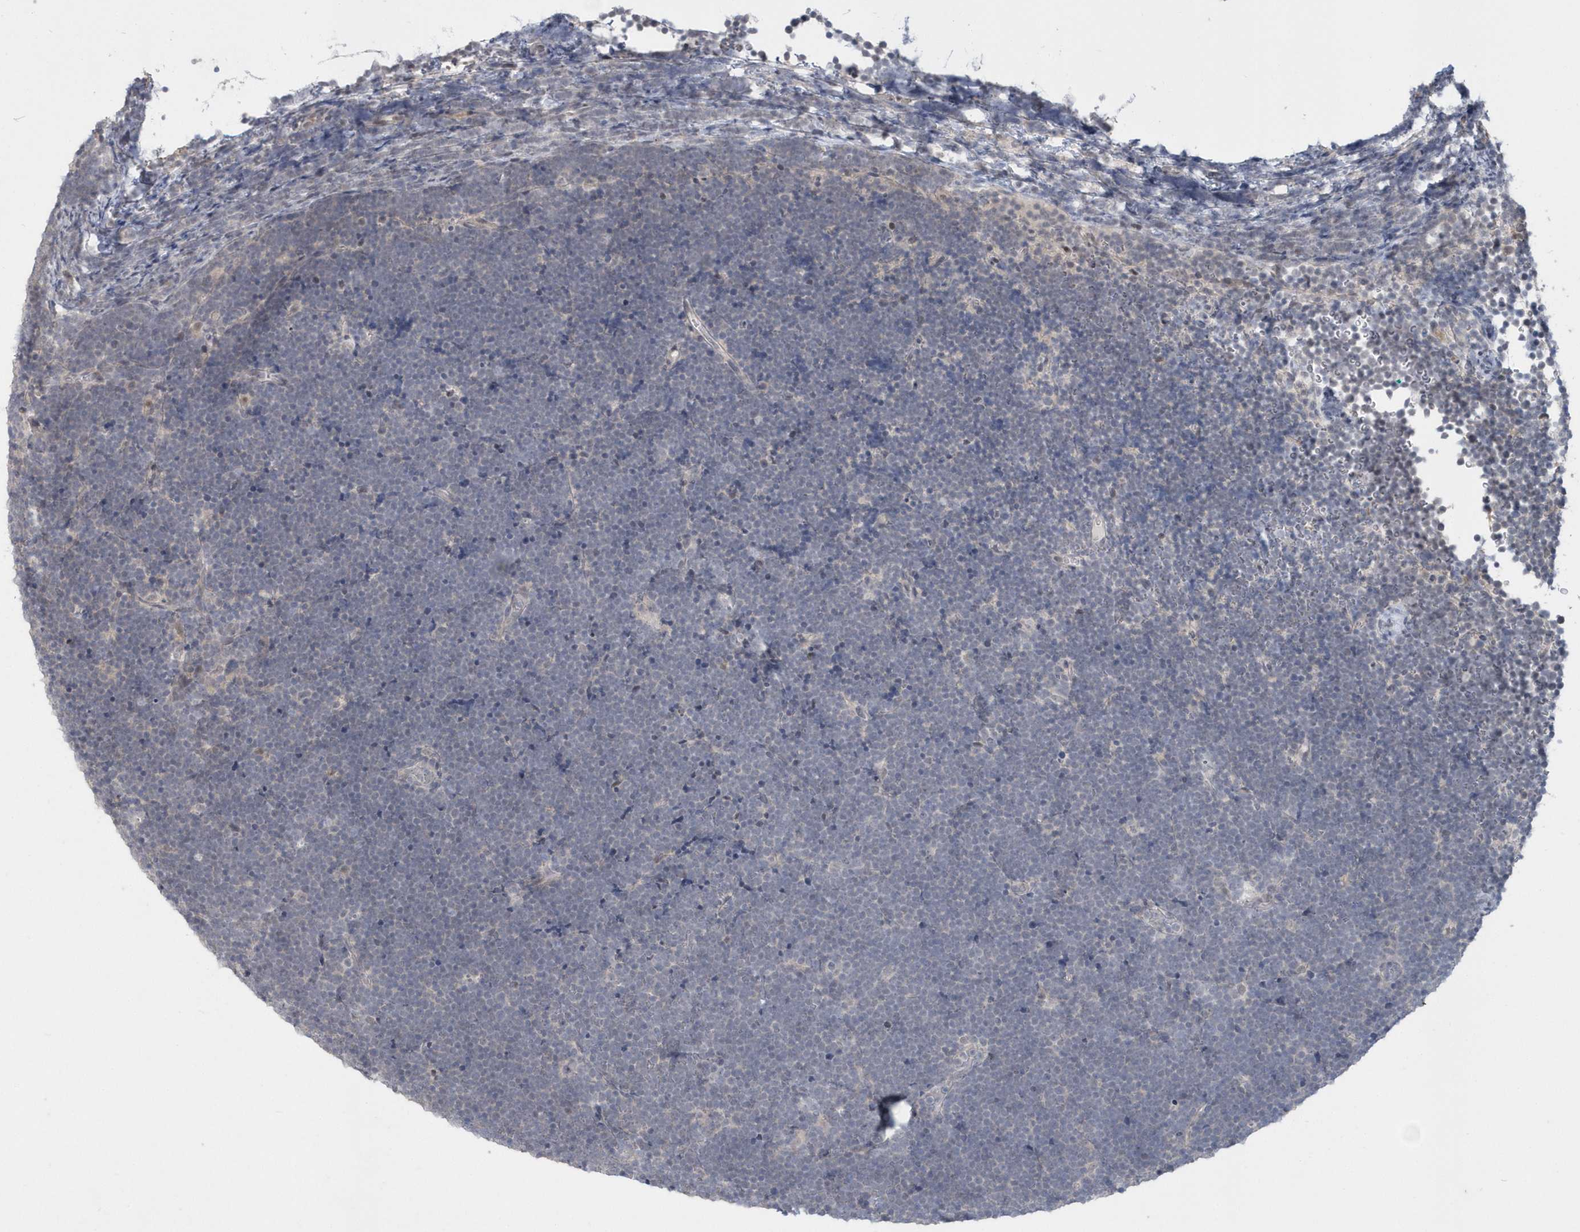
{"staining": {"intensity": "negative", "quantity": "none", "location": "none"}, "tissue": "lymphoma", "cell_type": "Tumor cells", "image_type": "cancer", "snomed": [{"axis": "morphology", "description": "Malignant lymphoma, non-Hodgkin's type, High grade"}, {"axis": "topography", "description": "Lymph node"}], "caption": "Immunohistochemical staining of high-grade malignant lymphoma, non-Hodgkin's type demonstrates no significant staining in tumor cells. The staining was performed using DAB (3,3'-diaminobenzidine) to visualize the protein expression in brown, while the nuclei were stained in blue with hematoxylin (Magnification: 20x).", "gene": "TSPEAR", "patient": {"sex": "male", "age": 13}}